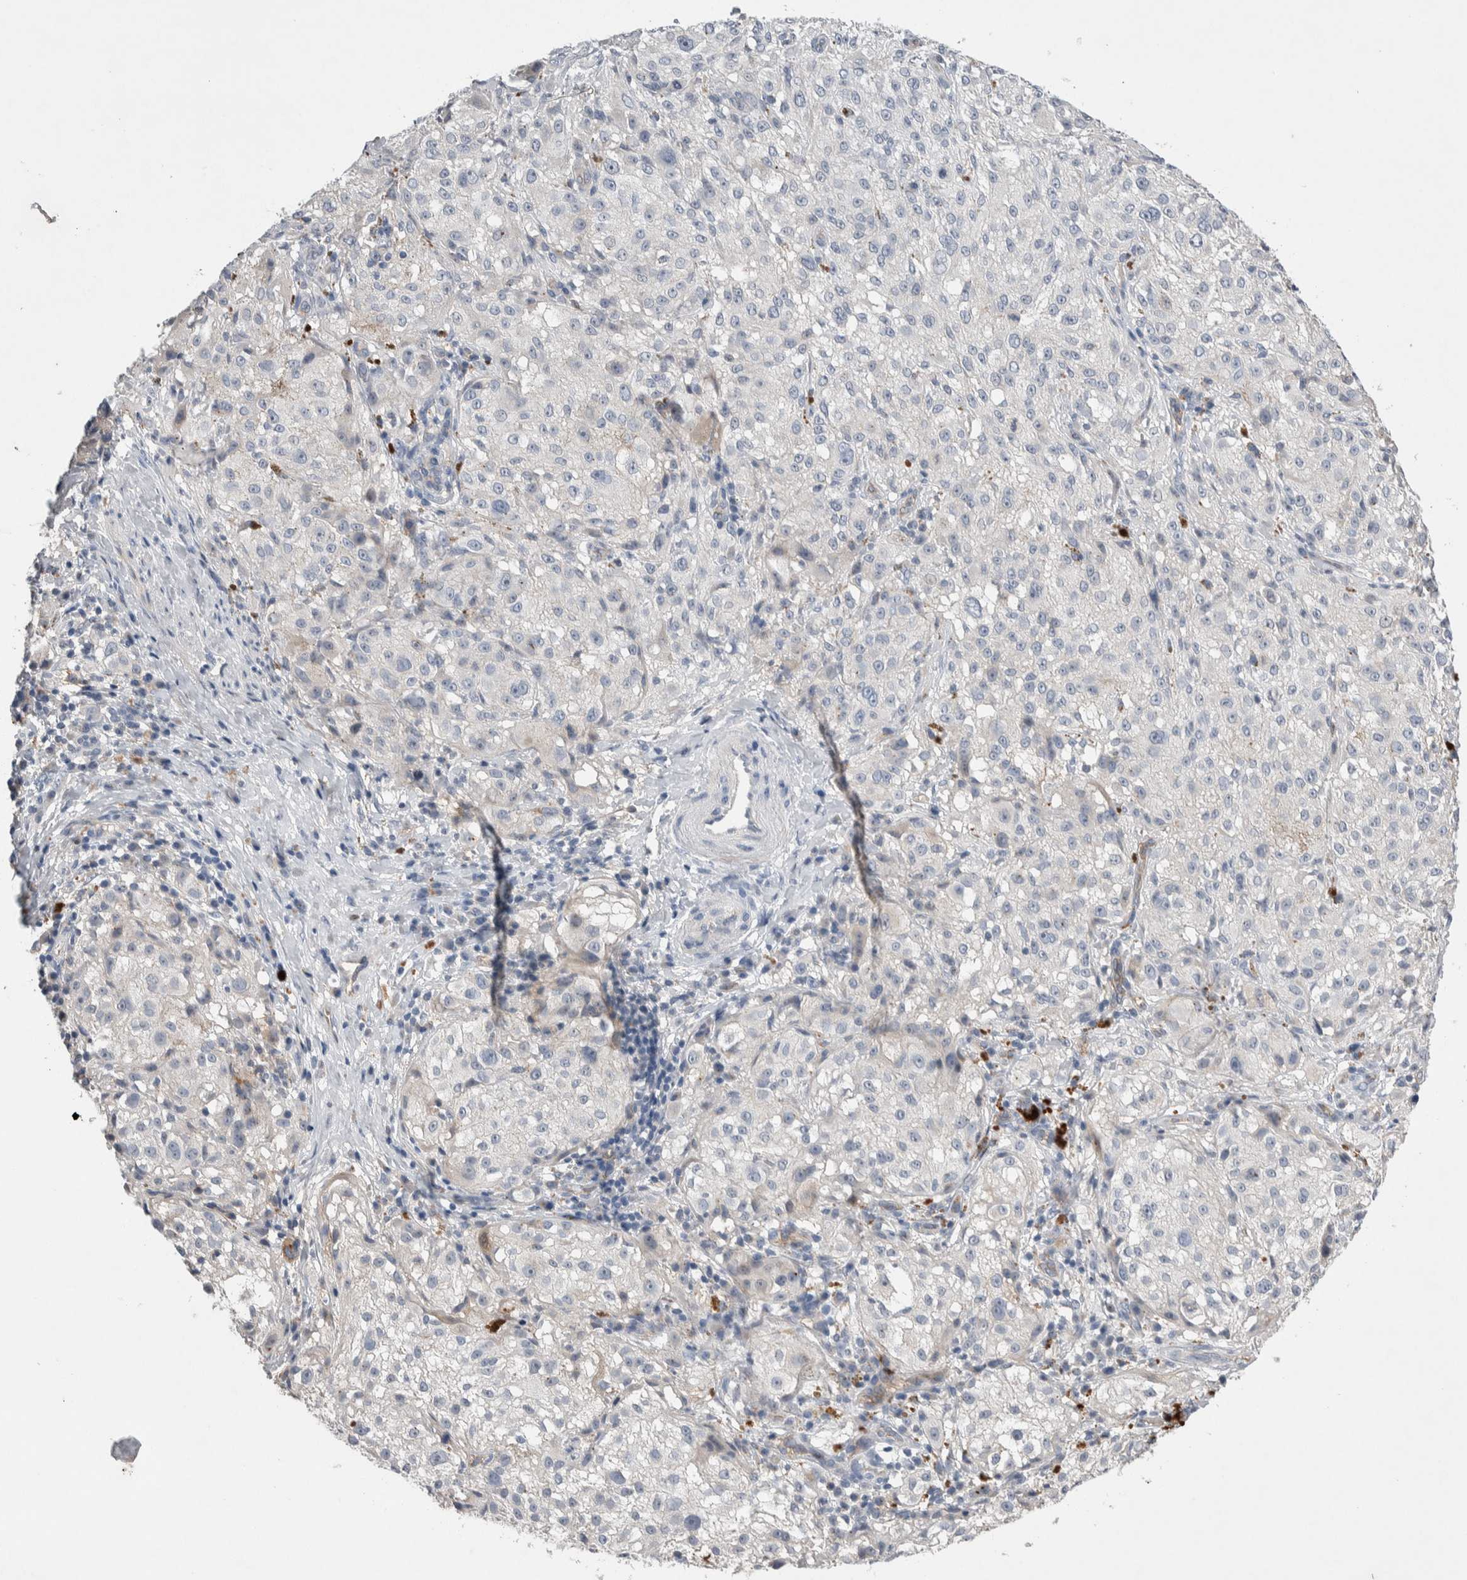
{"staining": {"intensity": "negative", "quantity": "none", "location": "none"}, "tissue": "melanoma", "cell_type": "Tumor cells", "image_type": "cancer", "snomed": [{"axis": "morphology", "description": "Malignant melanoma, NOS"}, {"axis": "topography", "description": "Skin"}], "caption": "Immunohistochemistry (IHC) photomicrograph of human melanoma stained for a protein (brown), which exhibits no positivity in tumor cells.", "gene": "CEP131", "patient": {"sex": "female", "age": 55}}